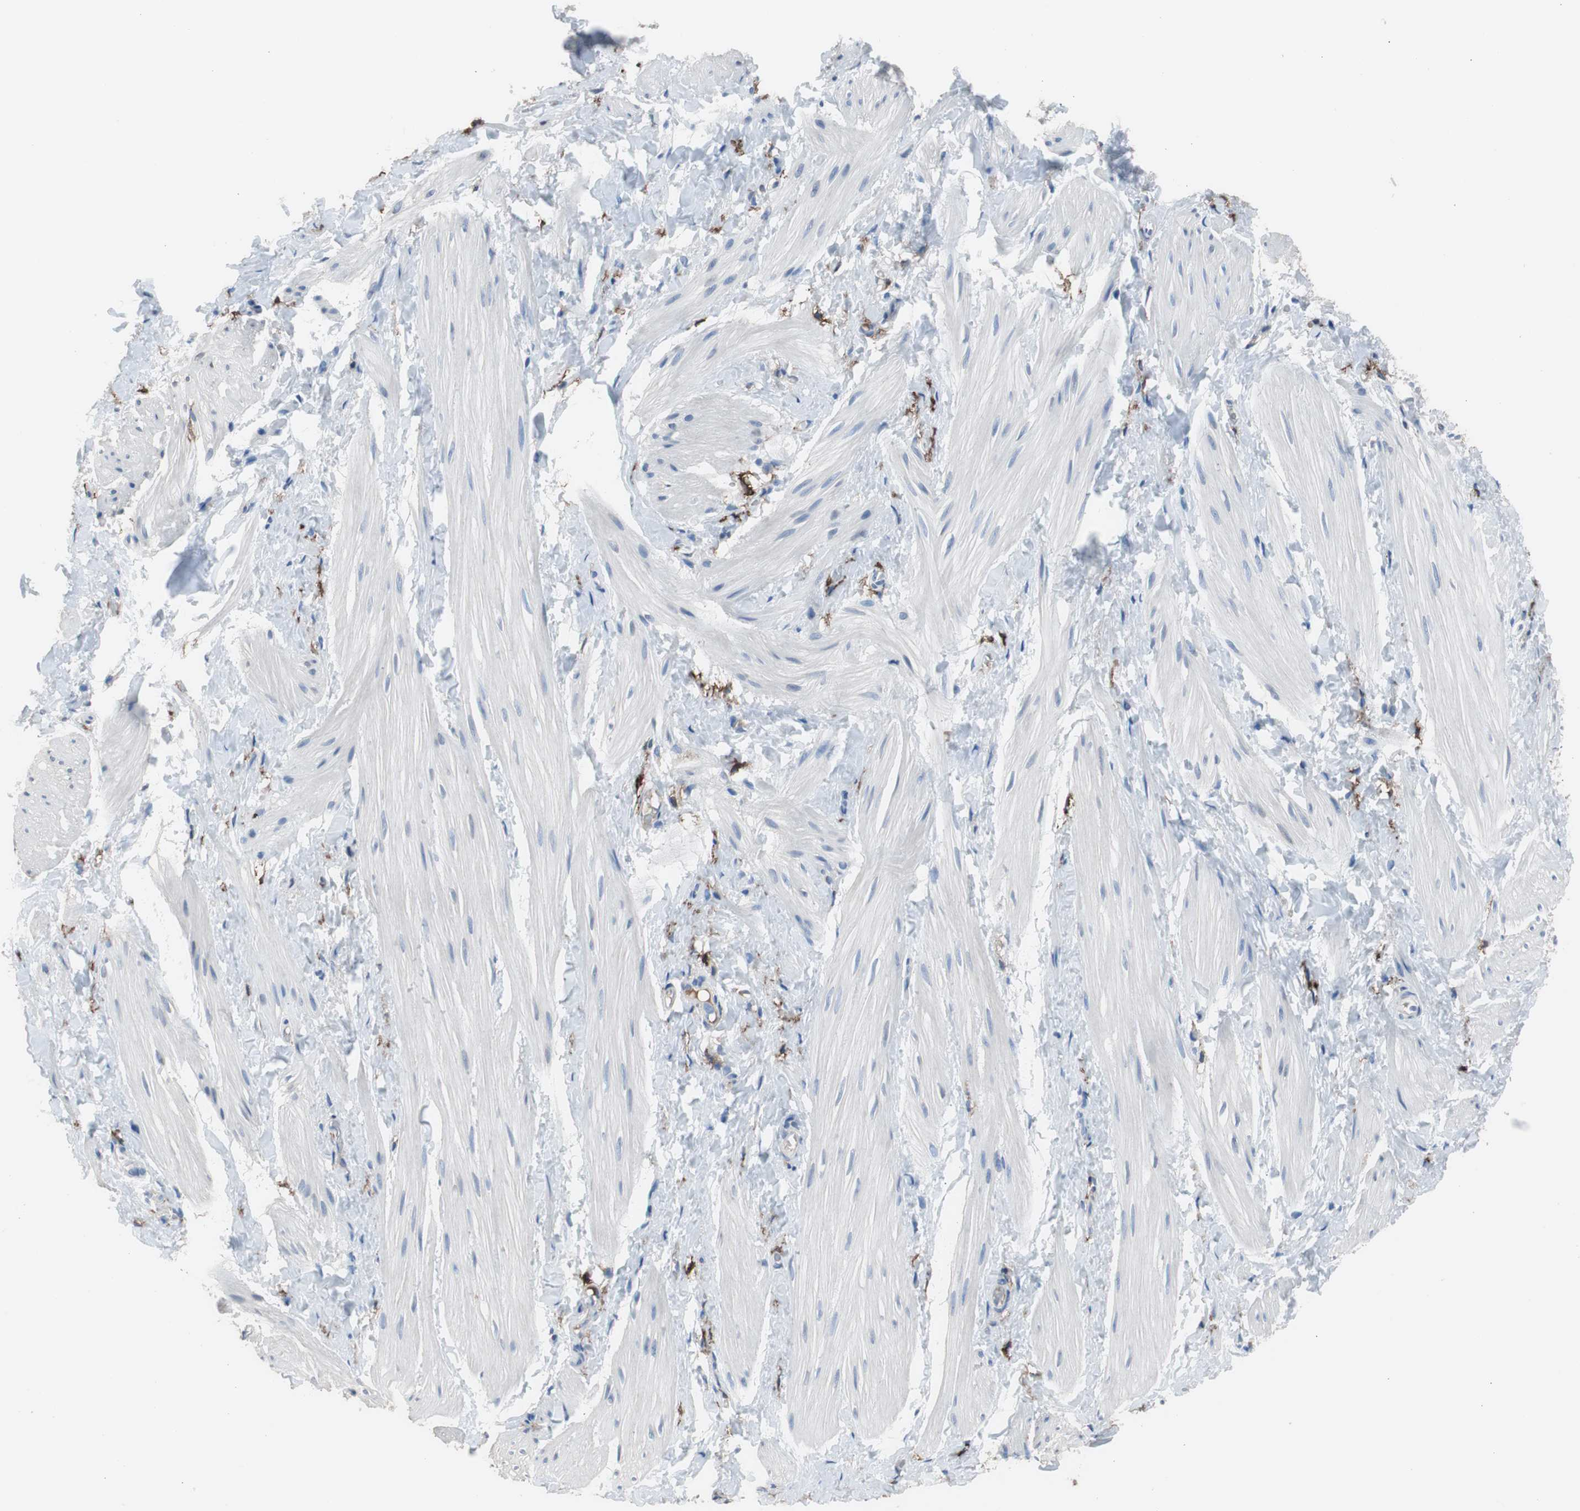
{"staining": {"intensity": "negative", "quantity": "none", "location": "none"}, "tissue": "smooth muscle", "cell_type": "Smooth muscle cells", "image_type": "normal", "snomed": [{"axis": "morphology", "description": "Normal tissue, NOS"}, {"axis": "topography", "description": "Smooth muscle"}], "caption": "Immunohistochemistry (IHC) photomicrograph of normal human smooth muscle stained for a protein (brown), which shows no positivity in smooth muscle cells.", "gene": "FCGR2B", "patient": {"sex": "male", "age": 16}}